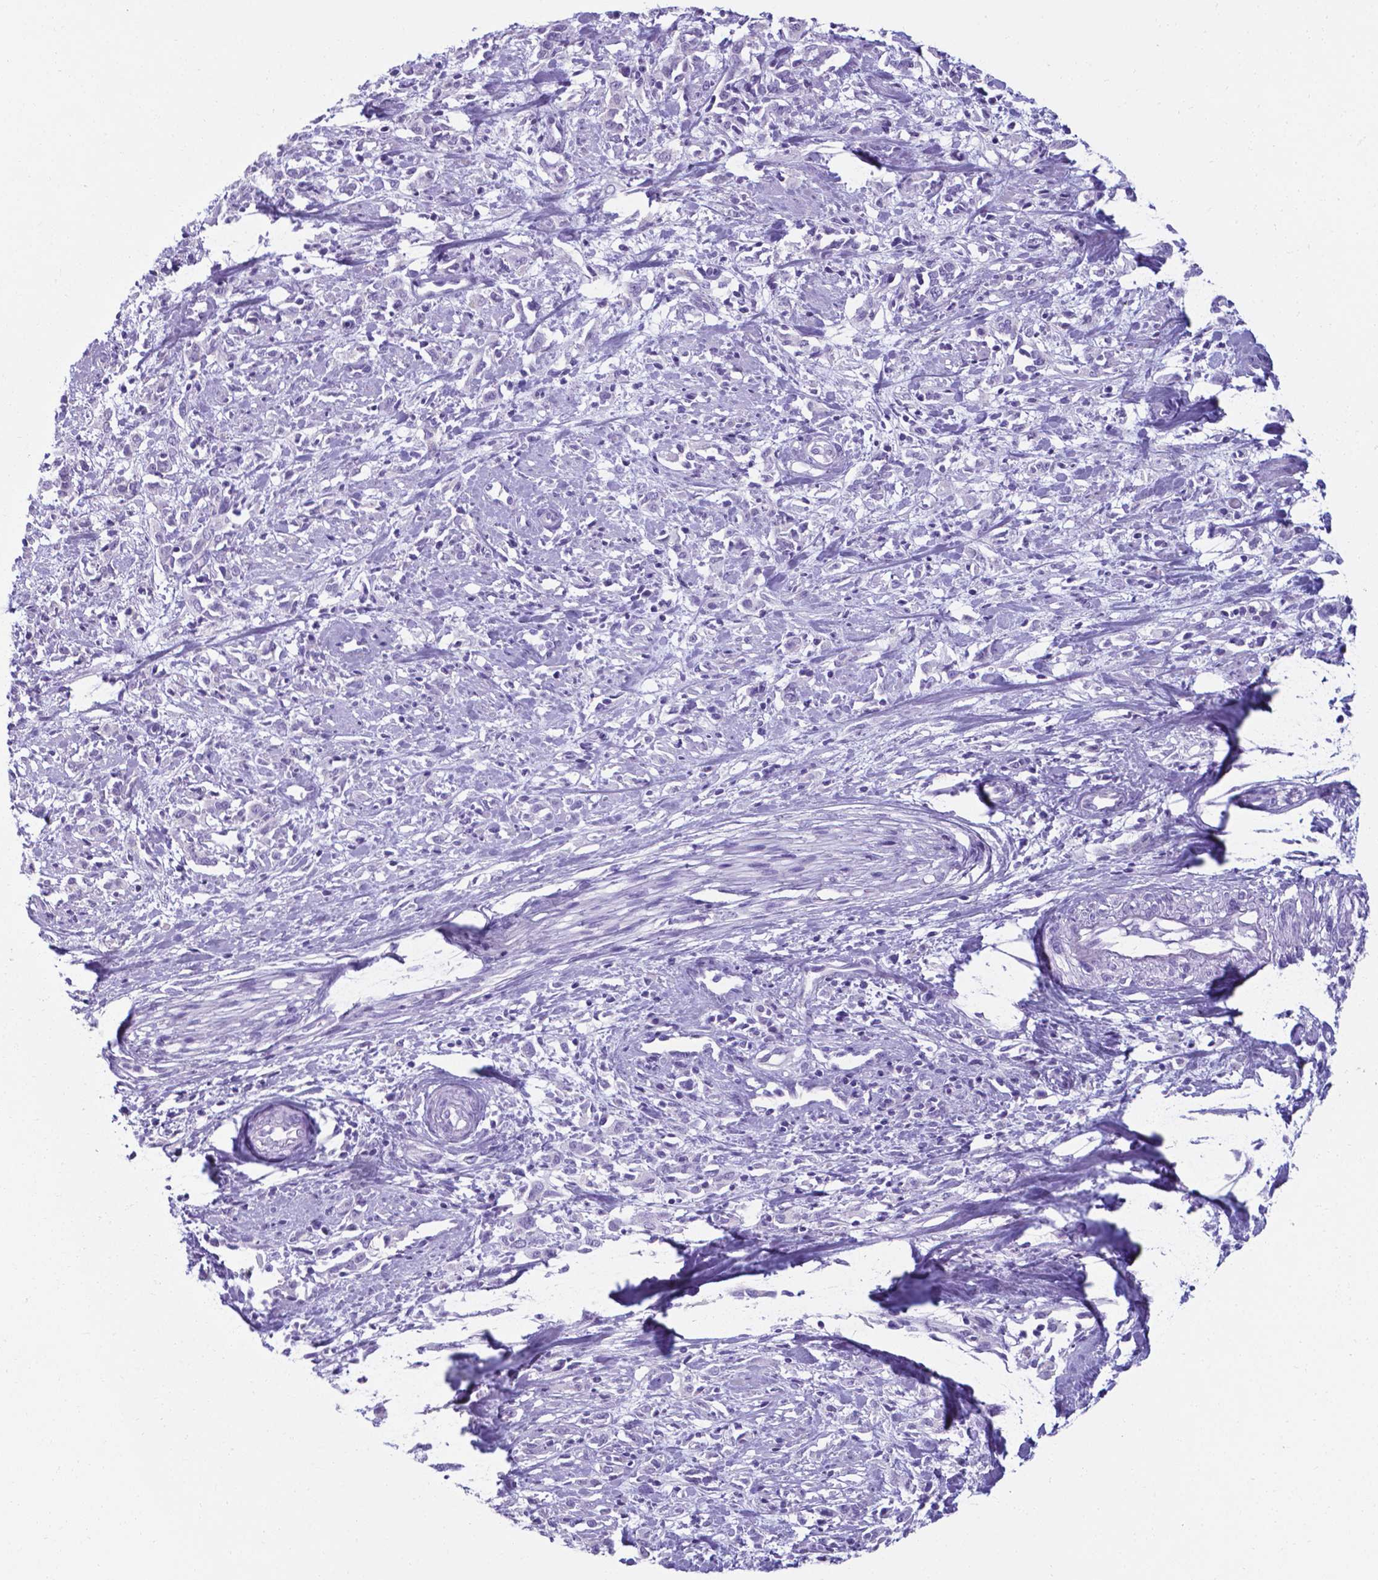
{"staining": {"intensity": "negative", "quantity": "none", "location": "none"}, "tissue": "cervical cancer", "cell_type": "Tumor cells", "image_type": "cancer", "snomed": [{"axis": "morphology", "description": "Adenocarcinoma, NOS"}, {"axis": "topography", "description": "Cervix"}], "caption": "High magnification brightfield microscopy of cervical cancer stained with DAB (3,3'-diaminobenzidine) (brown) and counterstained with hematoxylin (blue): tumor cells show no significant staining. Brightfield microscopy of immunohistochemistry (IHC) stained with DAB (3,3'-diaminobenzidine) (brown) and hematoxylin (blue), captured at high magnification.", "gene": "AP5B1", "patient": {"sex": "female", "age": 40}}